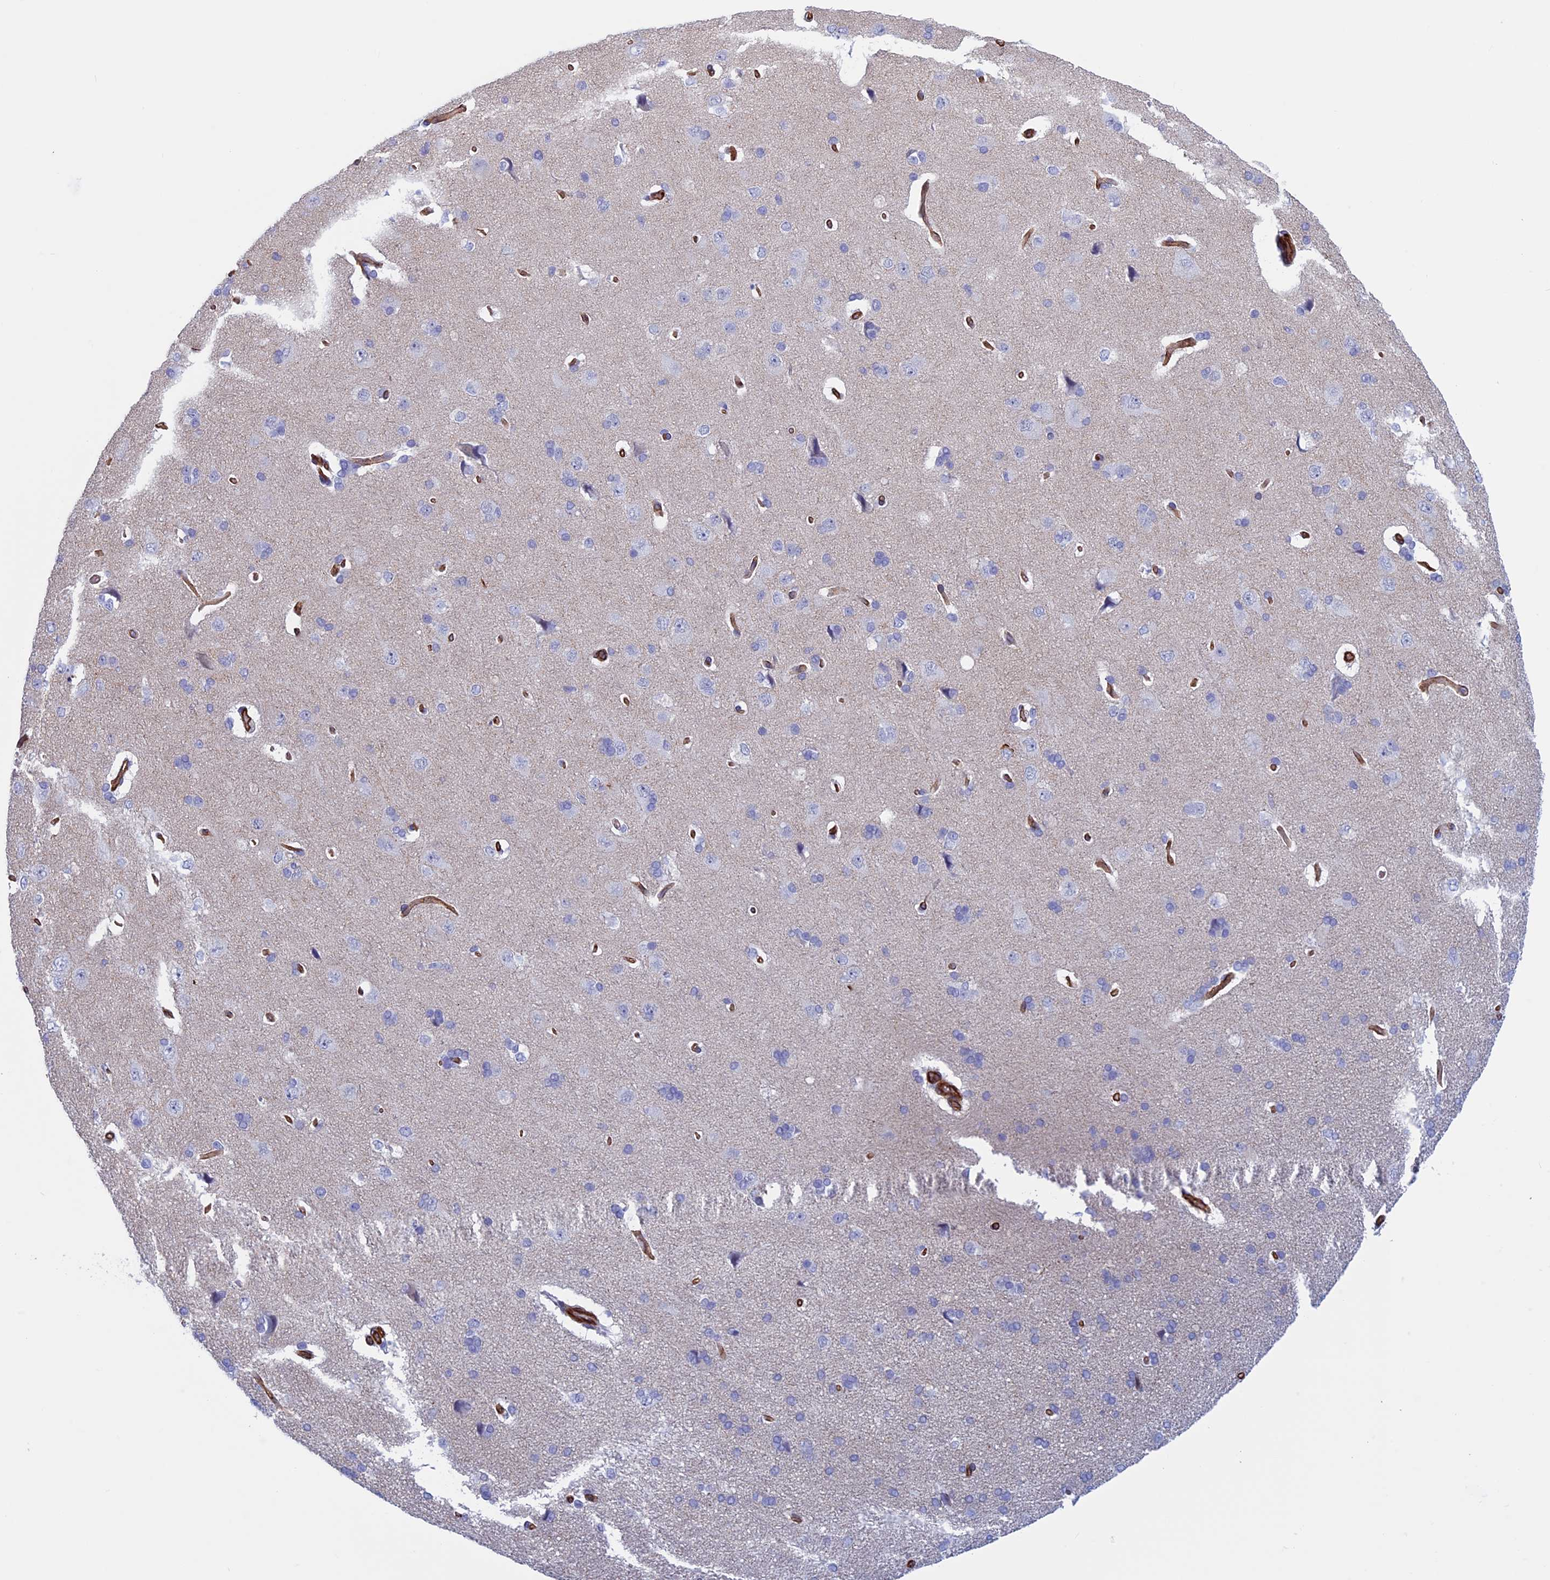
{"staining": {"intensity": "strong", "quantity": ">75%", "location": "cytoplasmic/membranous"}, "tissue": "cerebral cortex", "cell_type": "Endothelial cells", "image_type": "normal", "snomed": [{"axis": "morphology", "description": "Normal tissue, NOS"}, {"axis": "topography", "description": "Cerebral cortex"}], "caption": "IHC of benign human cerebral cortex shows high levels of strong cytoplasmic/membranous expression in approximately >75% of endothelial cells. (DAB = brown stain, brightfield microscopy at high magnification).", "gene": "ANGPTL2", "patient": {"sex": "male", "age": 62}}